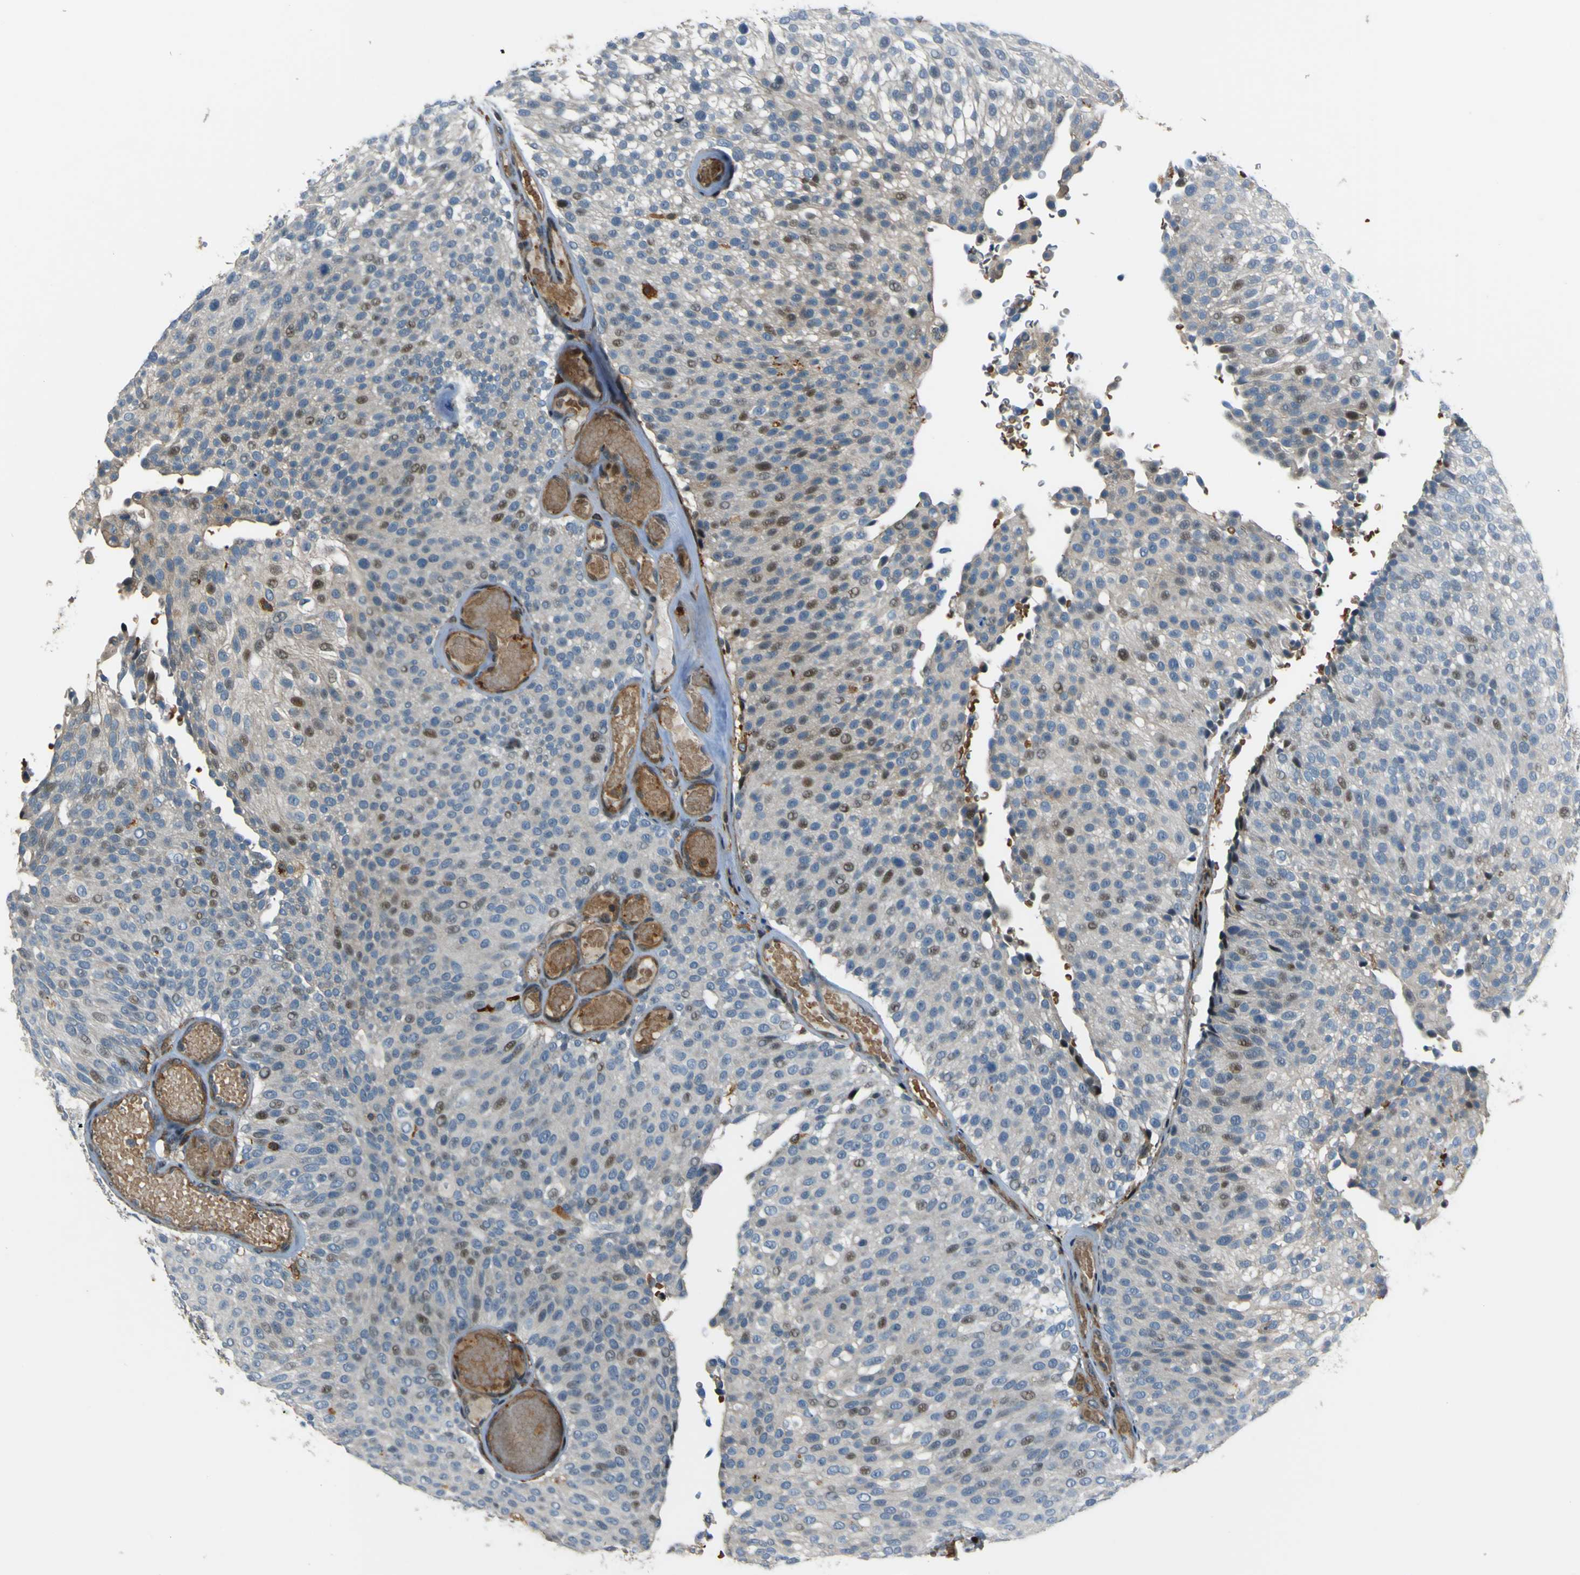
{"staining": {"intensity": "moderate", "quantity": "<25%", "location": "nuclear"}, "tissue": "urothelial cancer", "cell_type": "Tumor cells", "image_type": "cancer", "snomed": [{"axis": "morphology", "description": "Urothelial carcinoma, Low grade"}, {"axis": "topography", "description": "Urinary bladder"}], "caption": "A brown stain labels moderate nuclear staining of a protein in human urothelial cancer tumor cells.", "gene": "PCDHB5", "patient": {"sex": "male", "age": 78}}